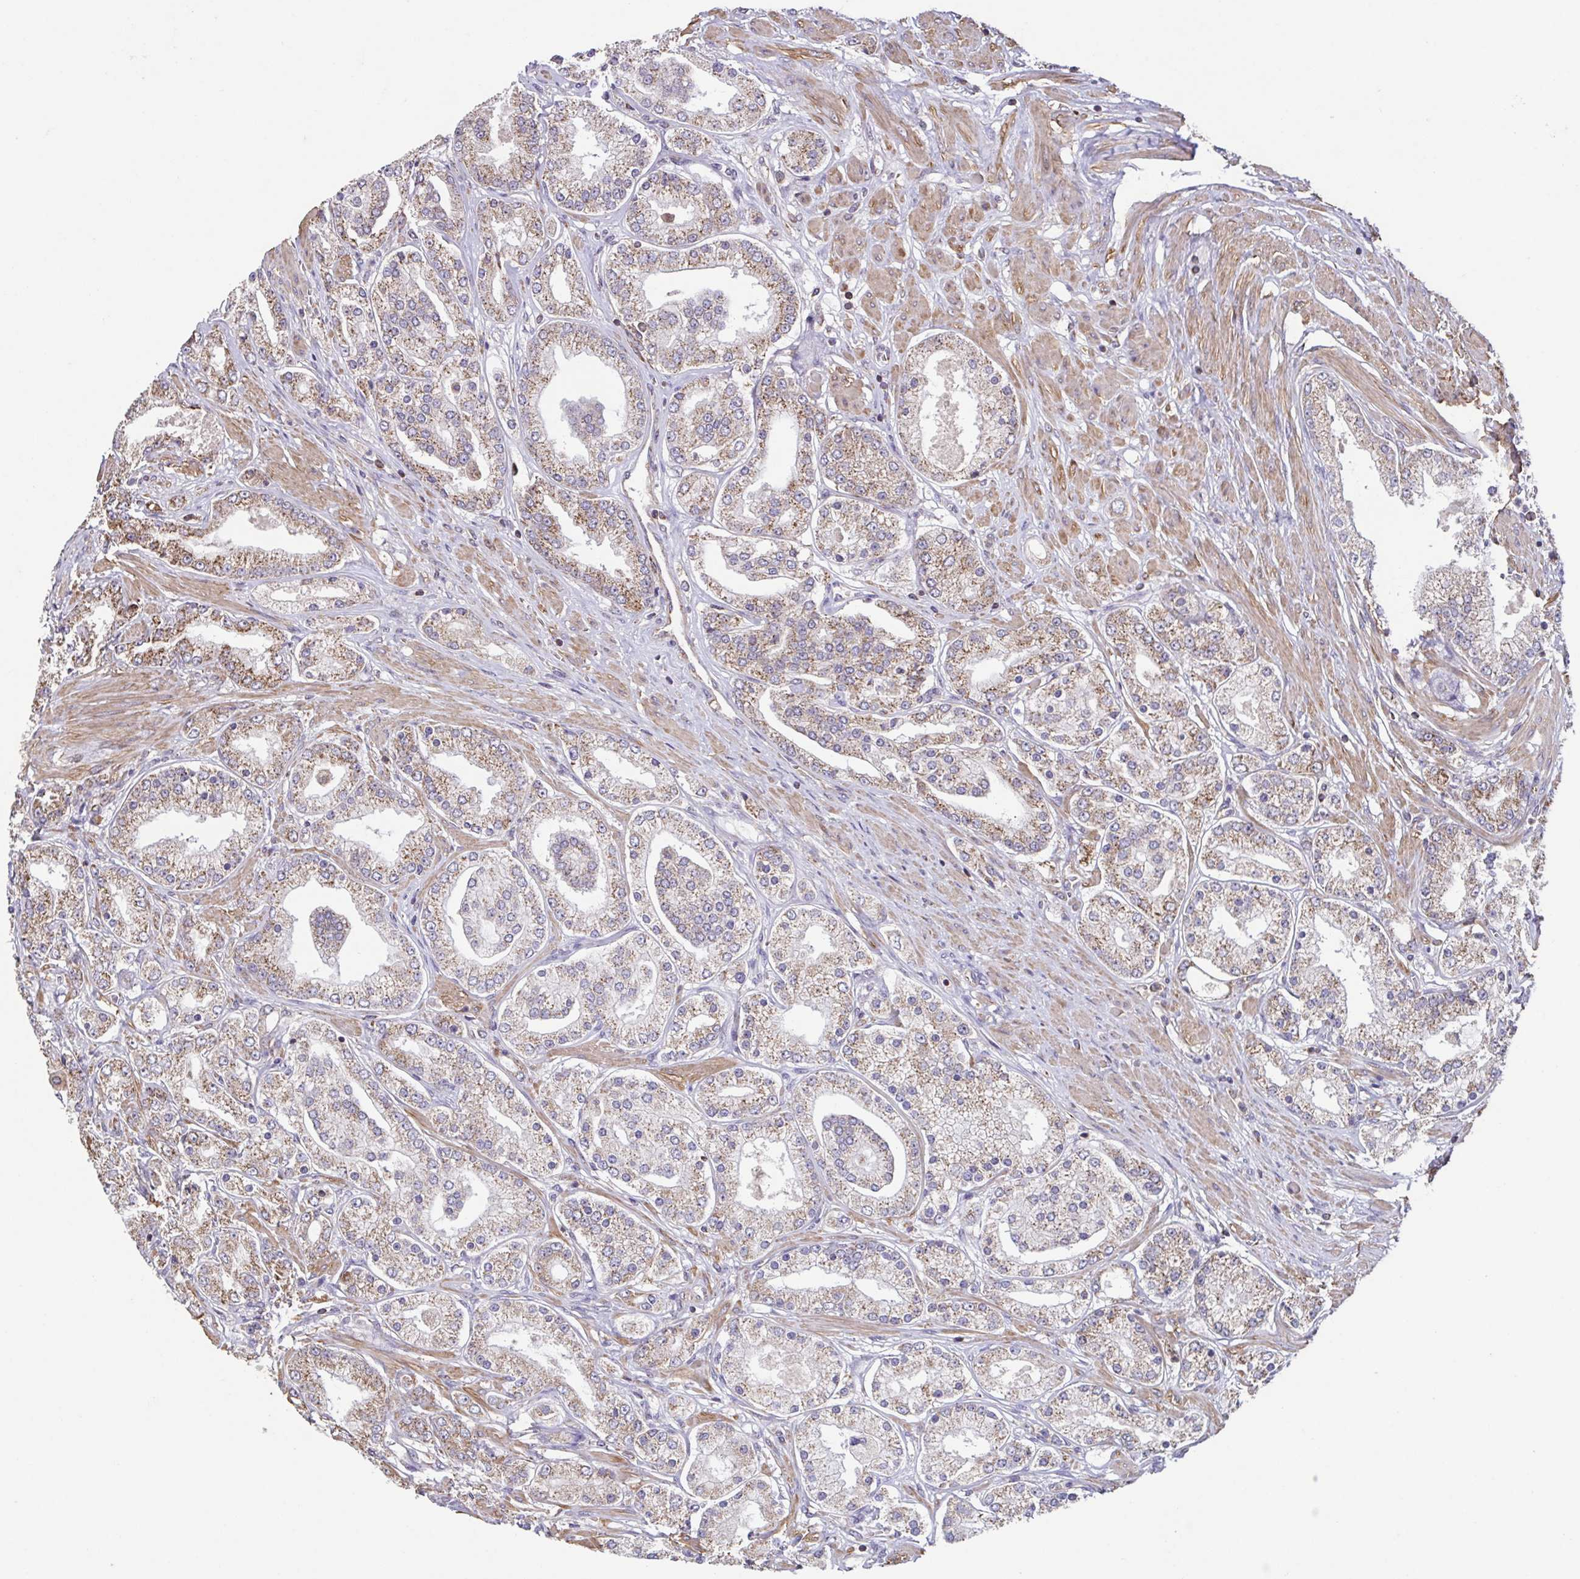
{"staining": {"intensity": "weak", "quantity": "25%-75%", "location": "cytoplasmic/membranous"}, "tissue": "prostate cancer", "cell_type": "Tumor cells", "image_type": "cancer", "snomed": [{"axis": "morphology", "description": "Adenocarcinoma, High grade"}, {"axis": "topography", "description": "Prostate"}], "caption": "The micrograph reveals immunohistochemical staining of prostate cancer. There is weak cytoplasmic/membranous positivity is identified in approximately 25%-75% of tumor cells.", "gene": "DIP2B", "patient": {"sex": "male", "age": 67}}